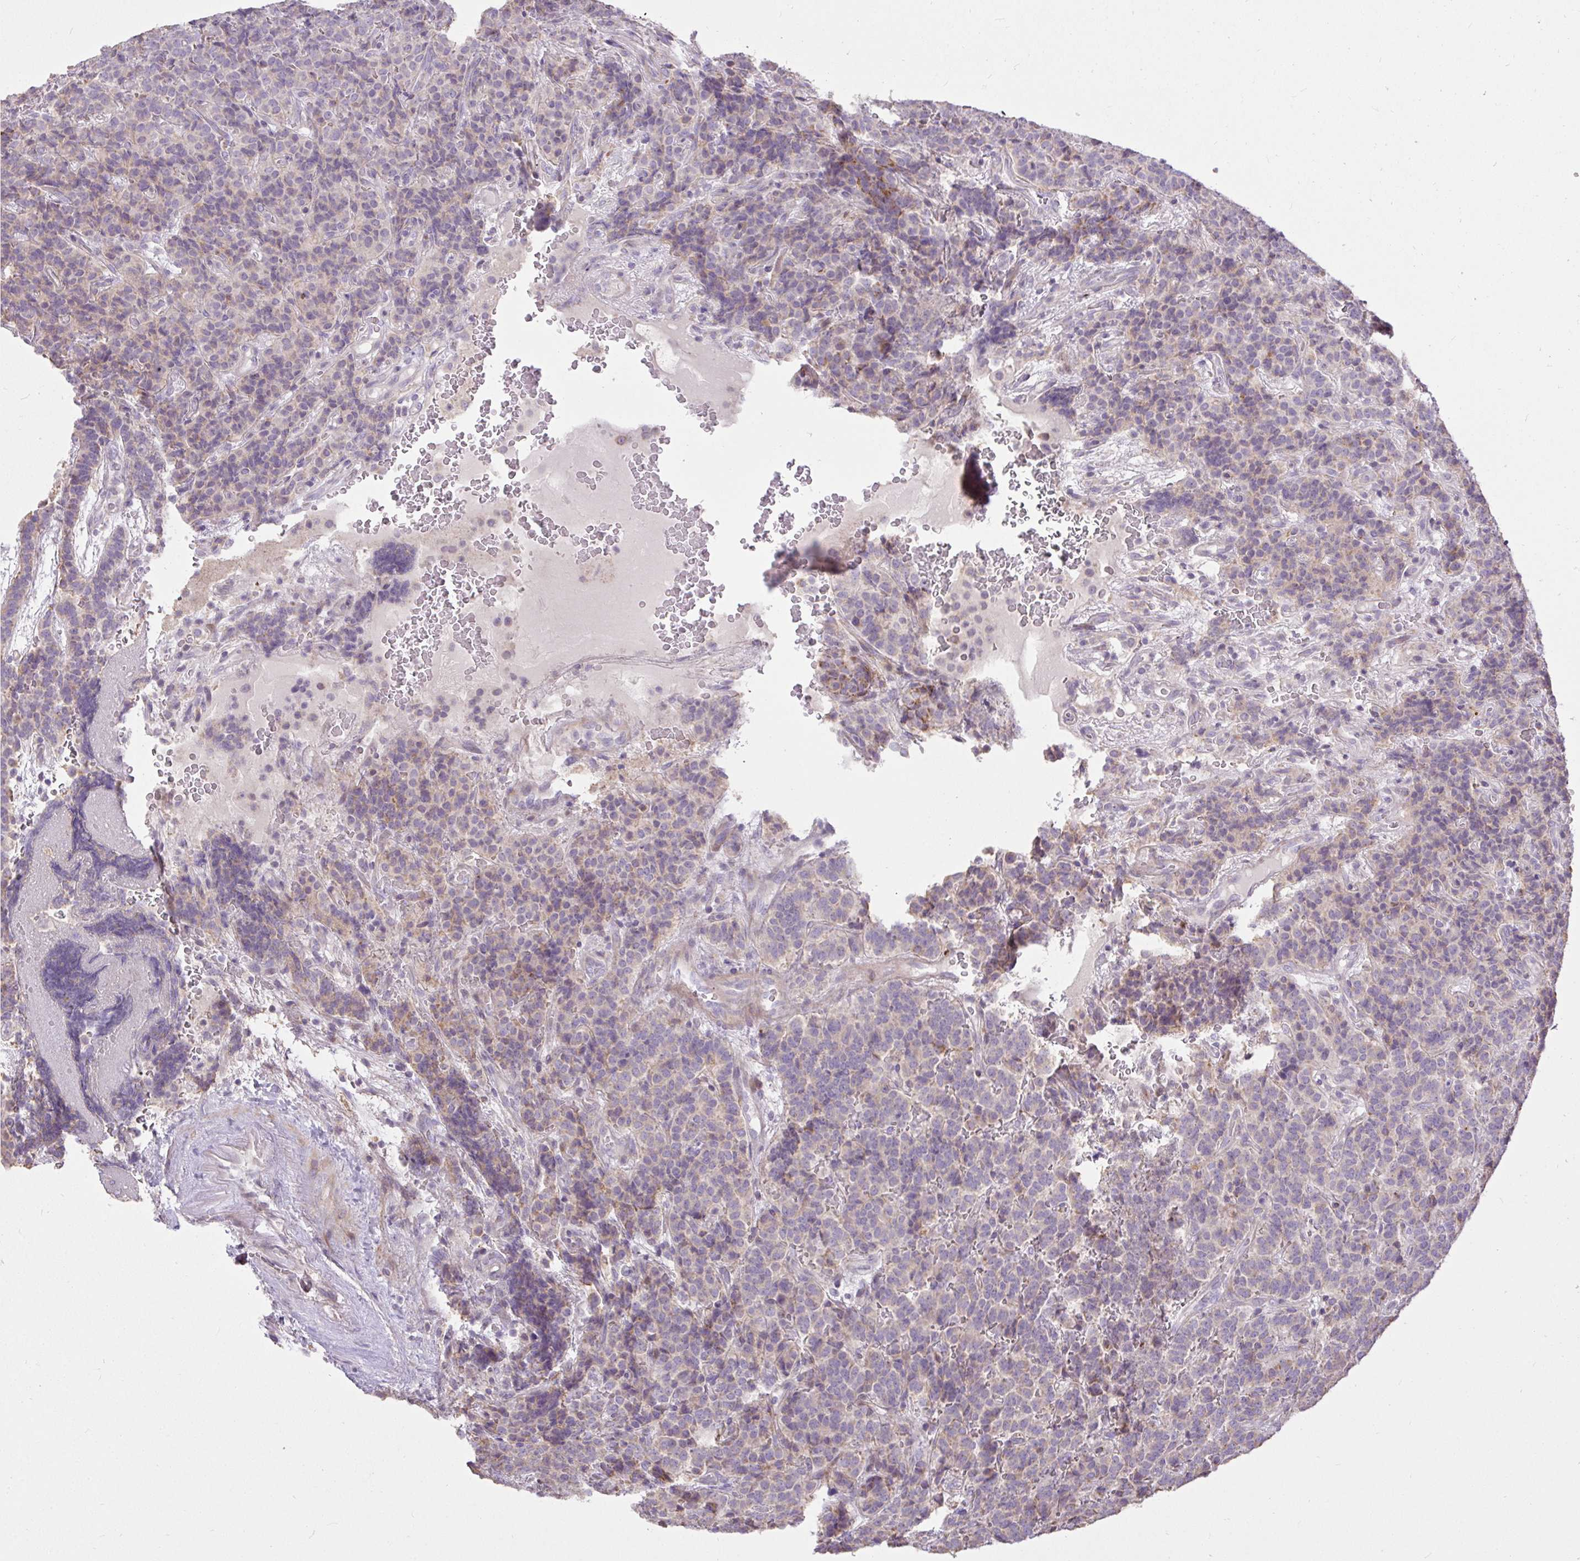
{"staining": {"intensity": "moderate", "quantity": "<25%", "location": "cytoplasmic/membranous"}, "tissue": "carcinoid", "cell_type": "Tumor cells", "image_type": "cancer", "snomed": [{"axis": "morphology", "description": "Carcinoid, malignant, NOS"}, {"axis": "topography", "description": "Pancreas"}], "caption": "Immunohistochemical staining of human malignant carcinoid reveals low levels of moderate cytoplasmic/membranous protein staining in about <25% of tumor cells. (IHC, brightfield microscopy, high magnification).", "gene": "STRIP1", "patient": {"sex": "male", "age": 36}}